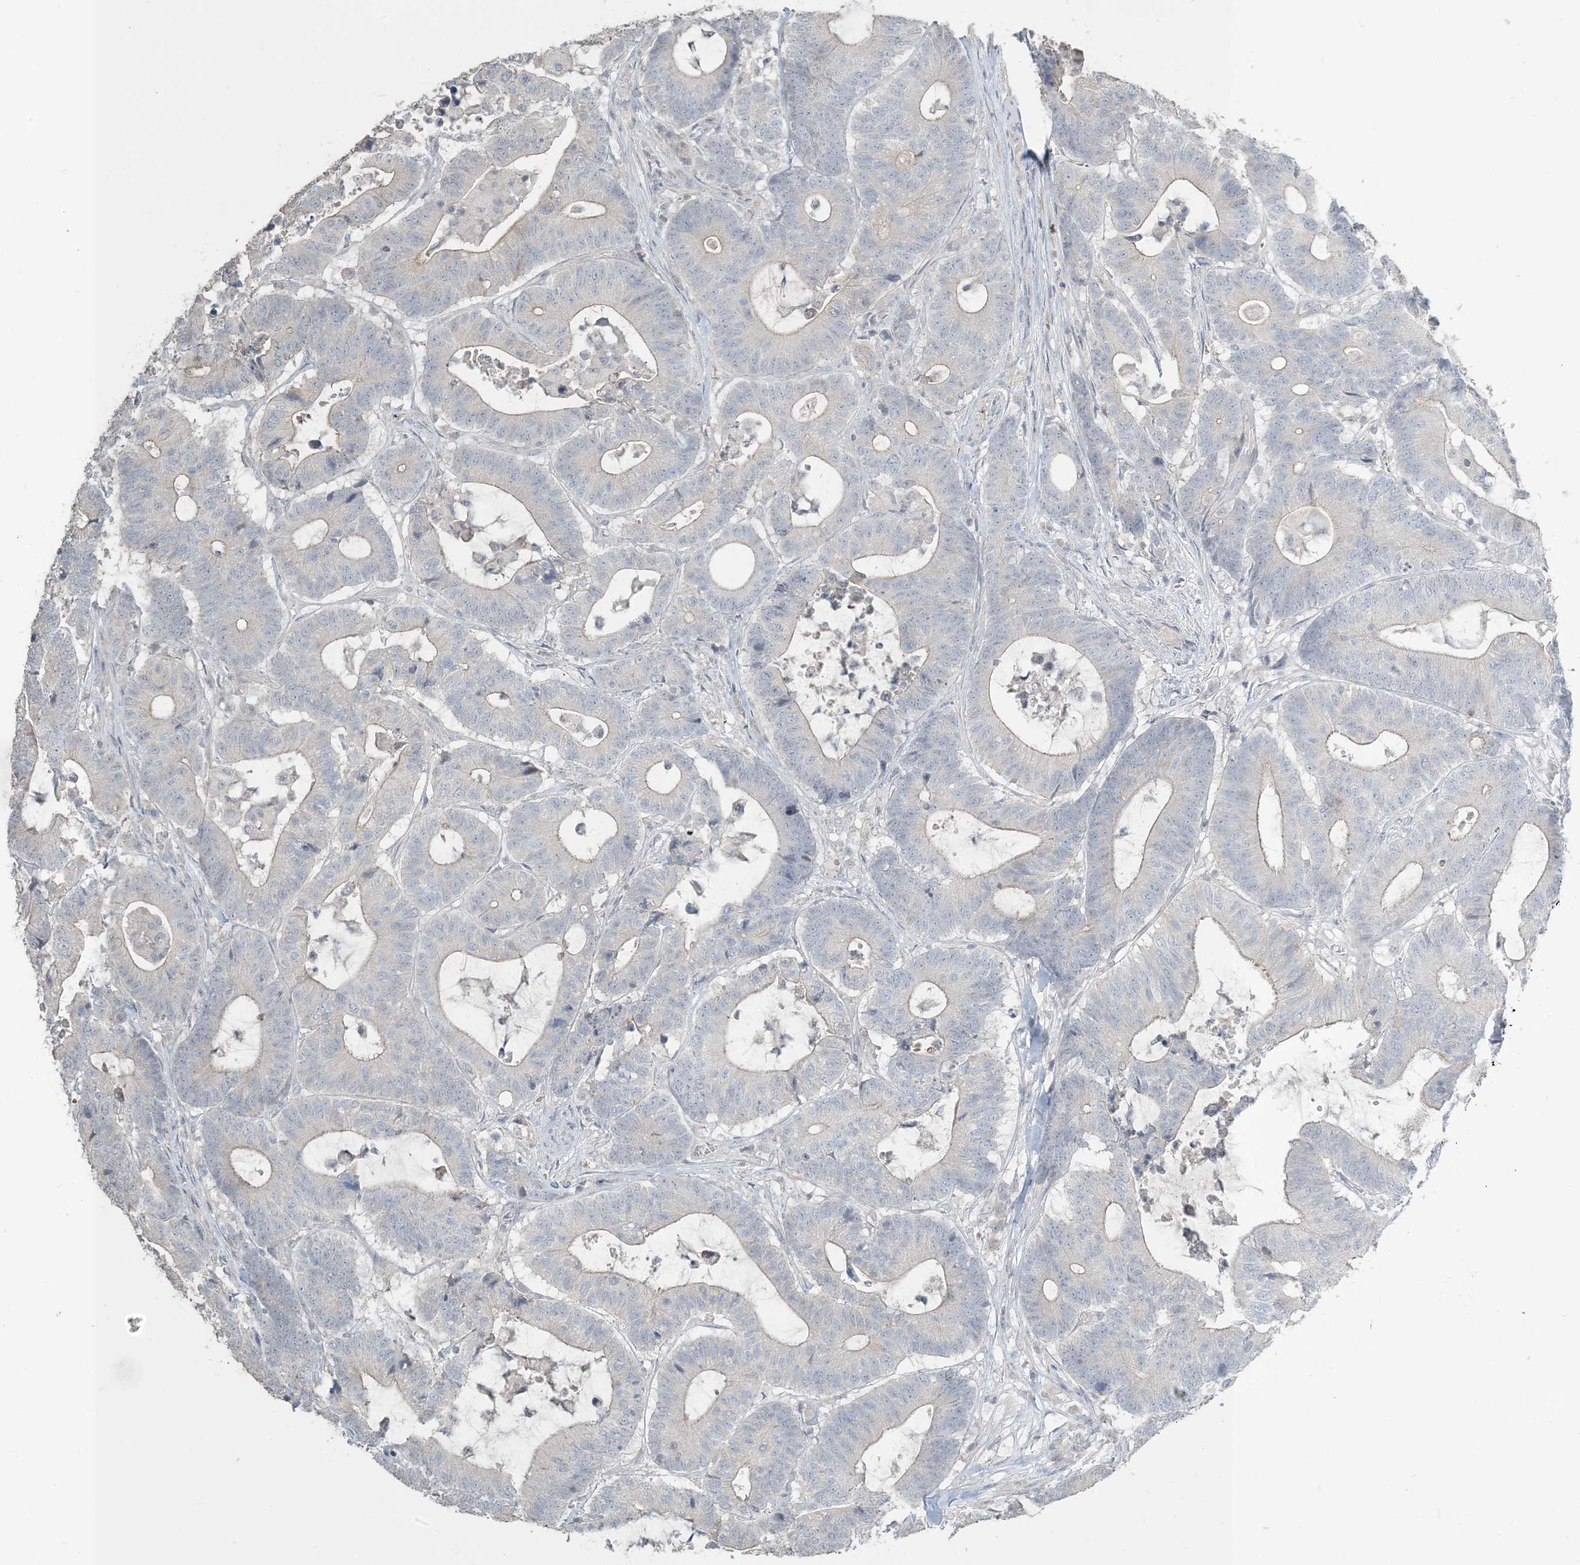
{"staining": {"intensity": "negative", "quantity": "none", "location": "none"}, "tissue": "colorectal cancer", "cell_type": "Tumor cells", "image_type": "cancer", "snomed": [{"axis": "morphology", "description": "Adenocarcinoma, NOS"}, {"axis": "topography", "description": "Colon"}], "caption": "Micrograph shows no protein staining in tumor cells of colorectal cancer tissue.", "gene": "NPHS2", "patient": {"sex": "female", "age": 84}}